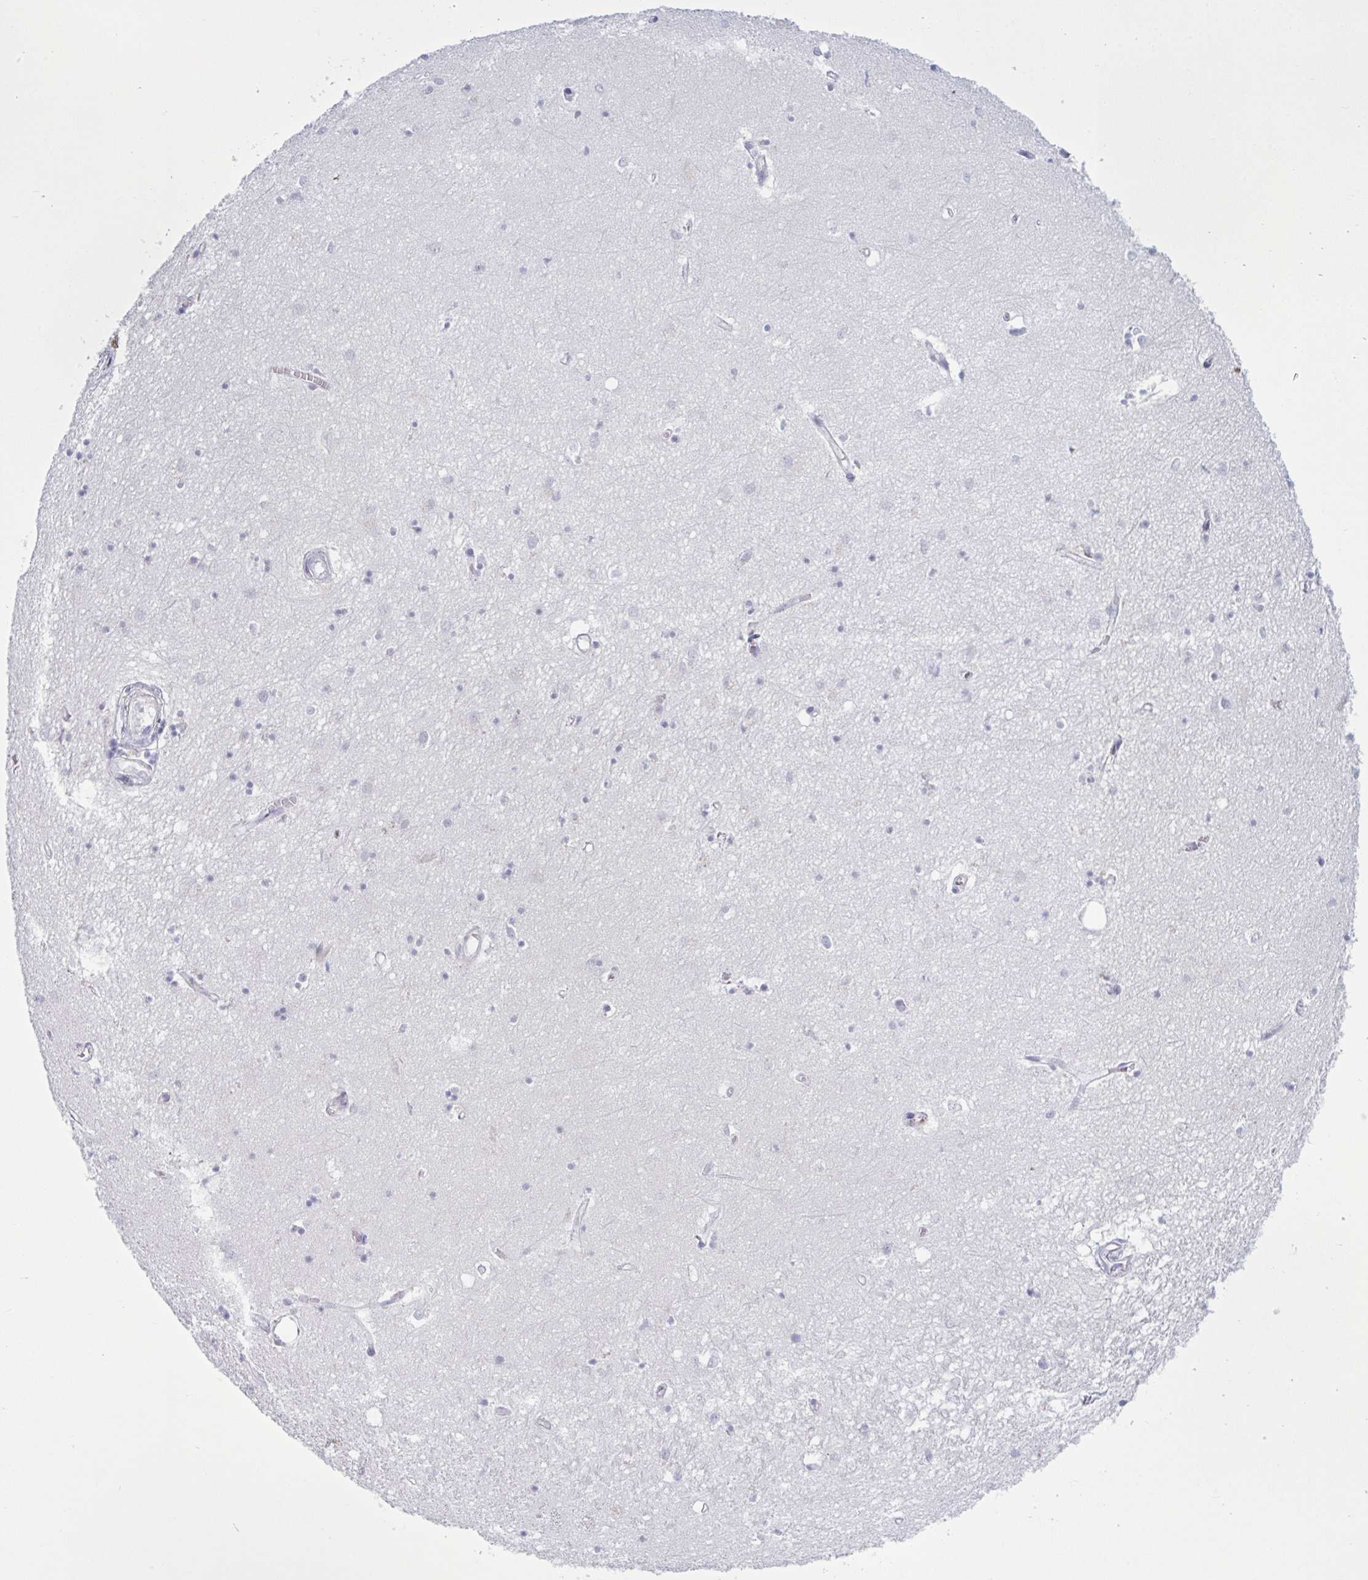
{"staining": {"intensity": "negative", "quantity": "none", "location": "none"}, "tissue": "hippocampus", "cell_type": "Glial cells", "image_type": "normal", "snomed": [{"axis": "morphology", "description": "Normal tissue, NOS"}, {"axis": "topography", "description": "Hippocampus"}], "caption": "IHC of normal human hippocampus shows no expression in glial cells. Nuclei are stained in blue.", "gene": "OR1L3", "patient": {"sex": "female", "age": 64}}